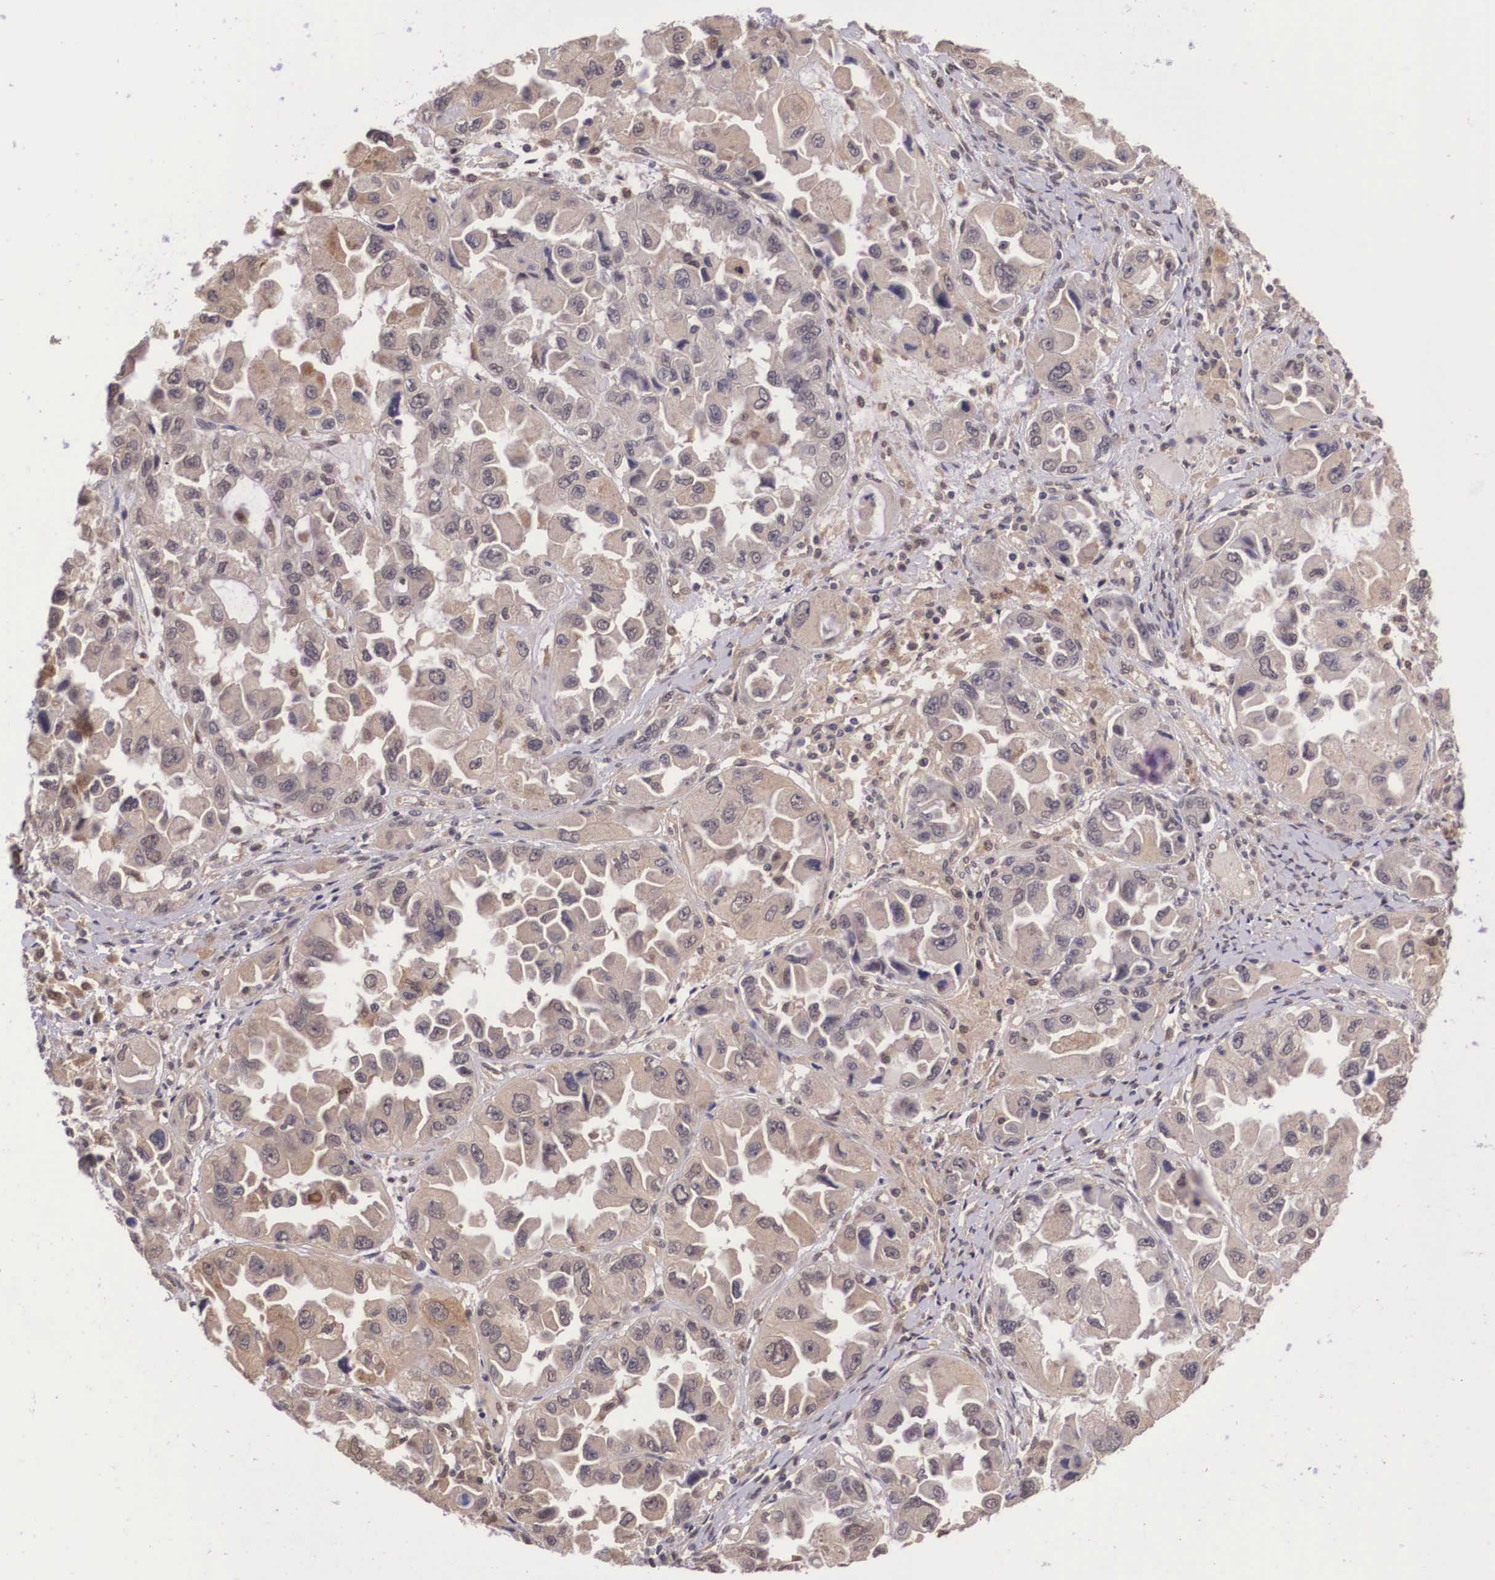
{"staining": {"intensity": "weak", "quantity": ">75%", "location": "cytoplasmic/membranous"}, "tissue": "ovarian cancer", "cell_type": "Tumor cells", "image_type": "cancer", "snomed": [{"axis": "morphology", "description": "Cystadenocarcinoma, serous, NOS"}, {"axis": "topography", "description": "Ovary"}], "caption": "Ovarian cancer tissue demonstrates weak cytoplasmic/membranous staining in approximately >75% of tumor cells", "gene": "VASH1", "patient": {"sex": "female", "age": 84}}